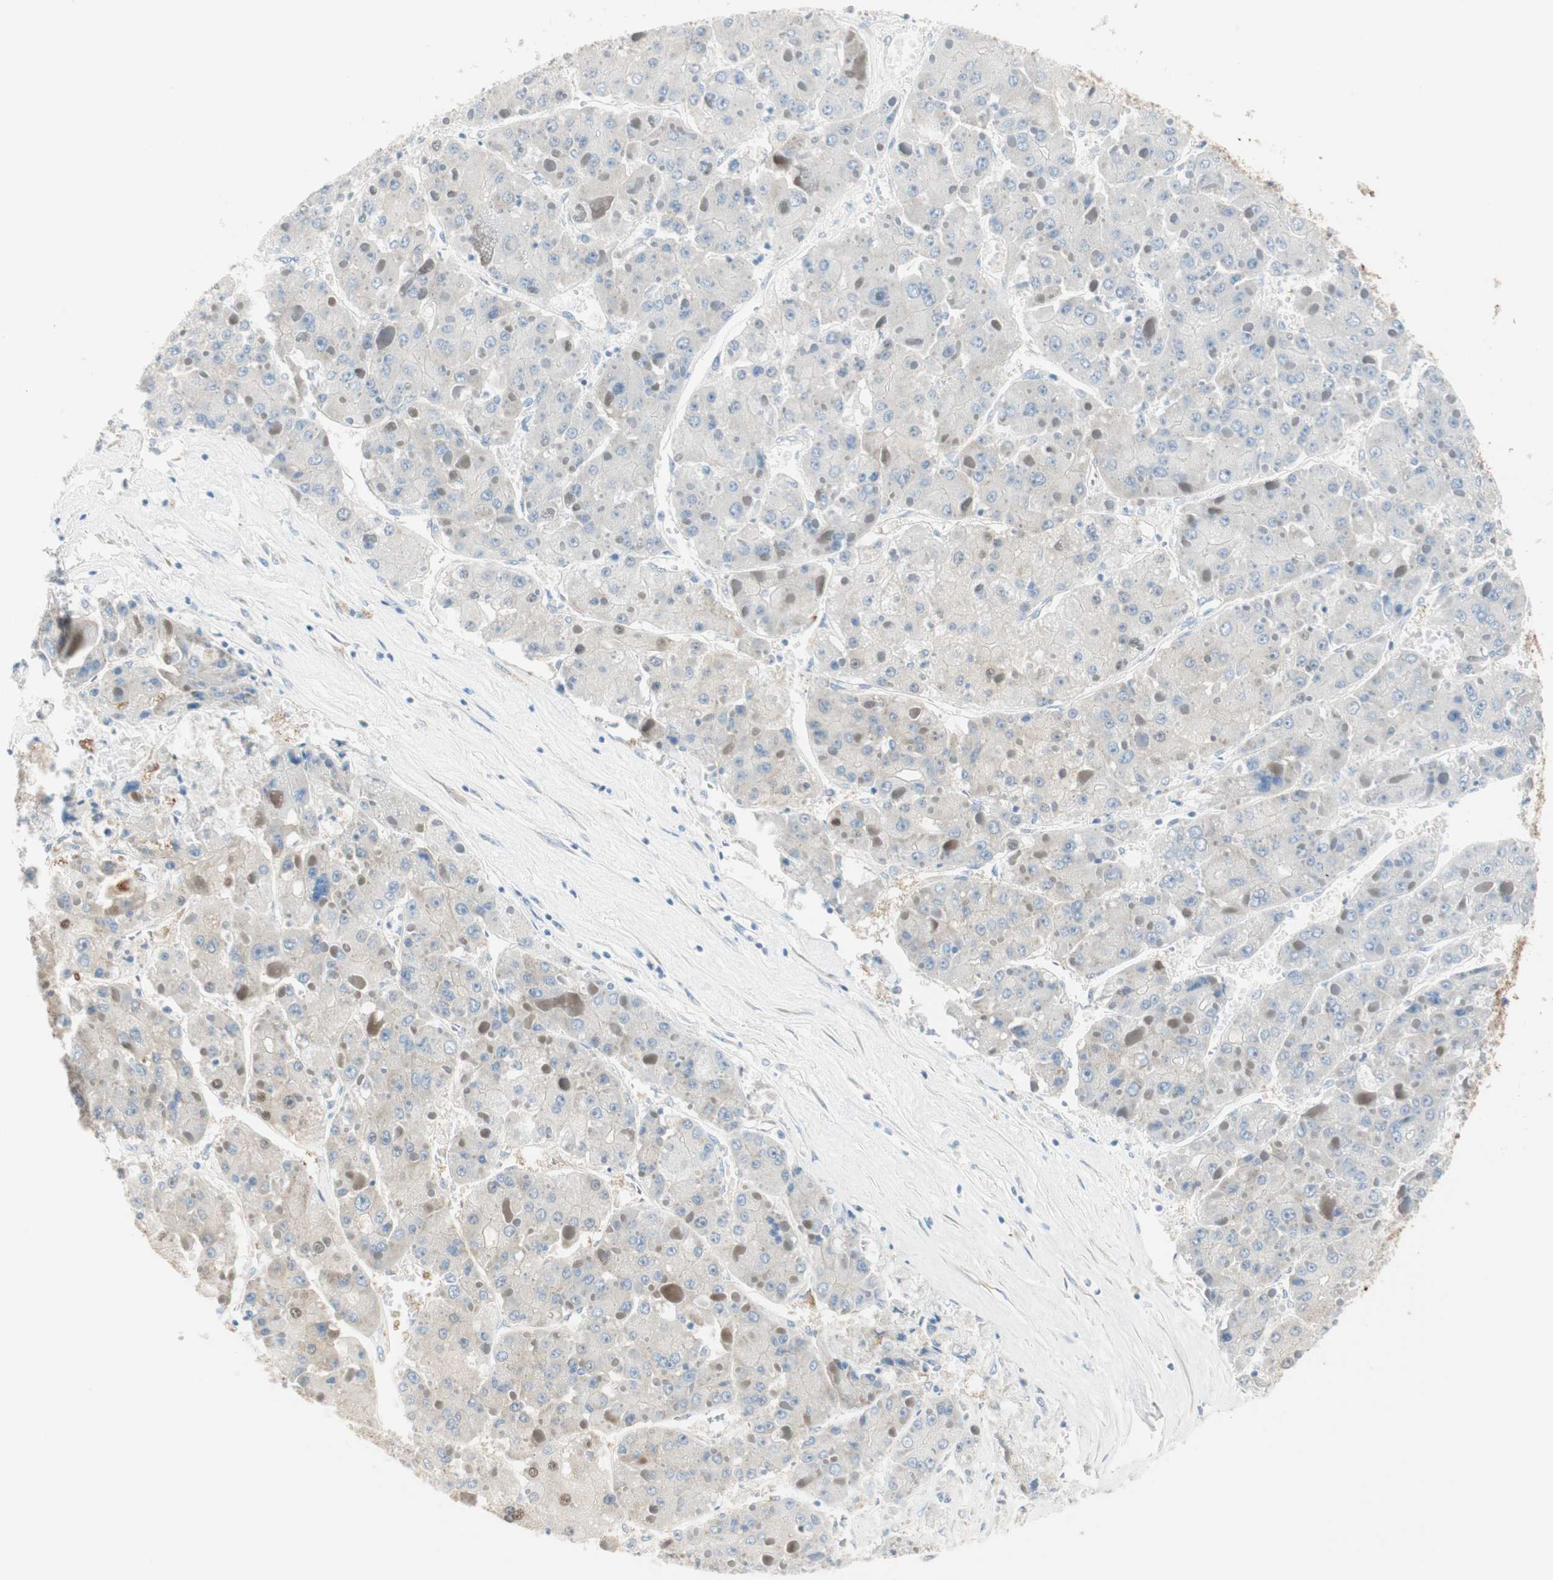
{"staining": {"intensity": "negative", "quantity": "none", "location": "none"}, "tissue": "liver cancer", "cell_type": "Tumor cells", "image_type": "cancer", "snomed": [{"axis": "morphology", "description": "Carcinoma, Hepatocellular, NOS"}, {"axis": "topography", "description": "Liver"}], "caption": "This is an immunohistochemistry (IHC) histopathology image of human hepatocellular carcinoma (liver). There is no staining in tumor cells.", "gene": "CDK3", "patient": {"sex": "female", "age": 73}}